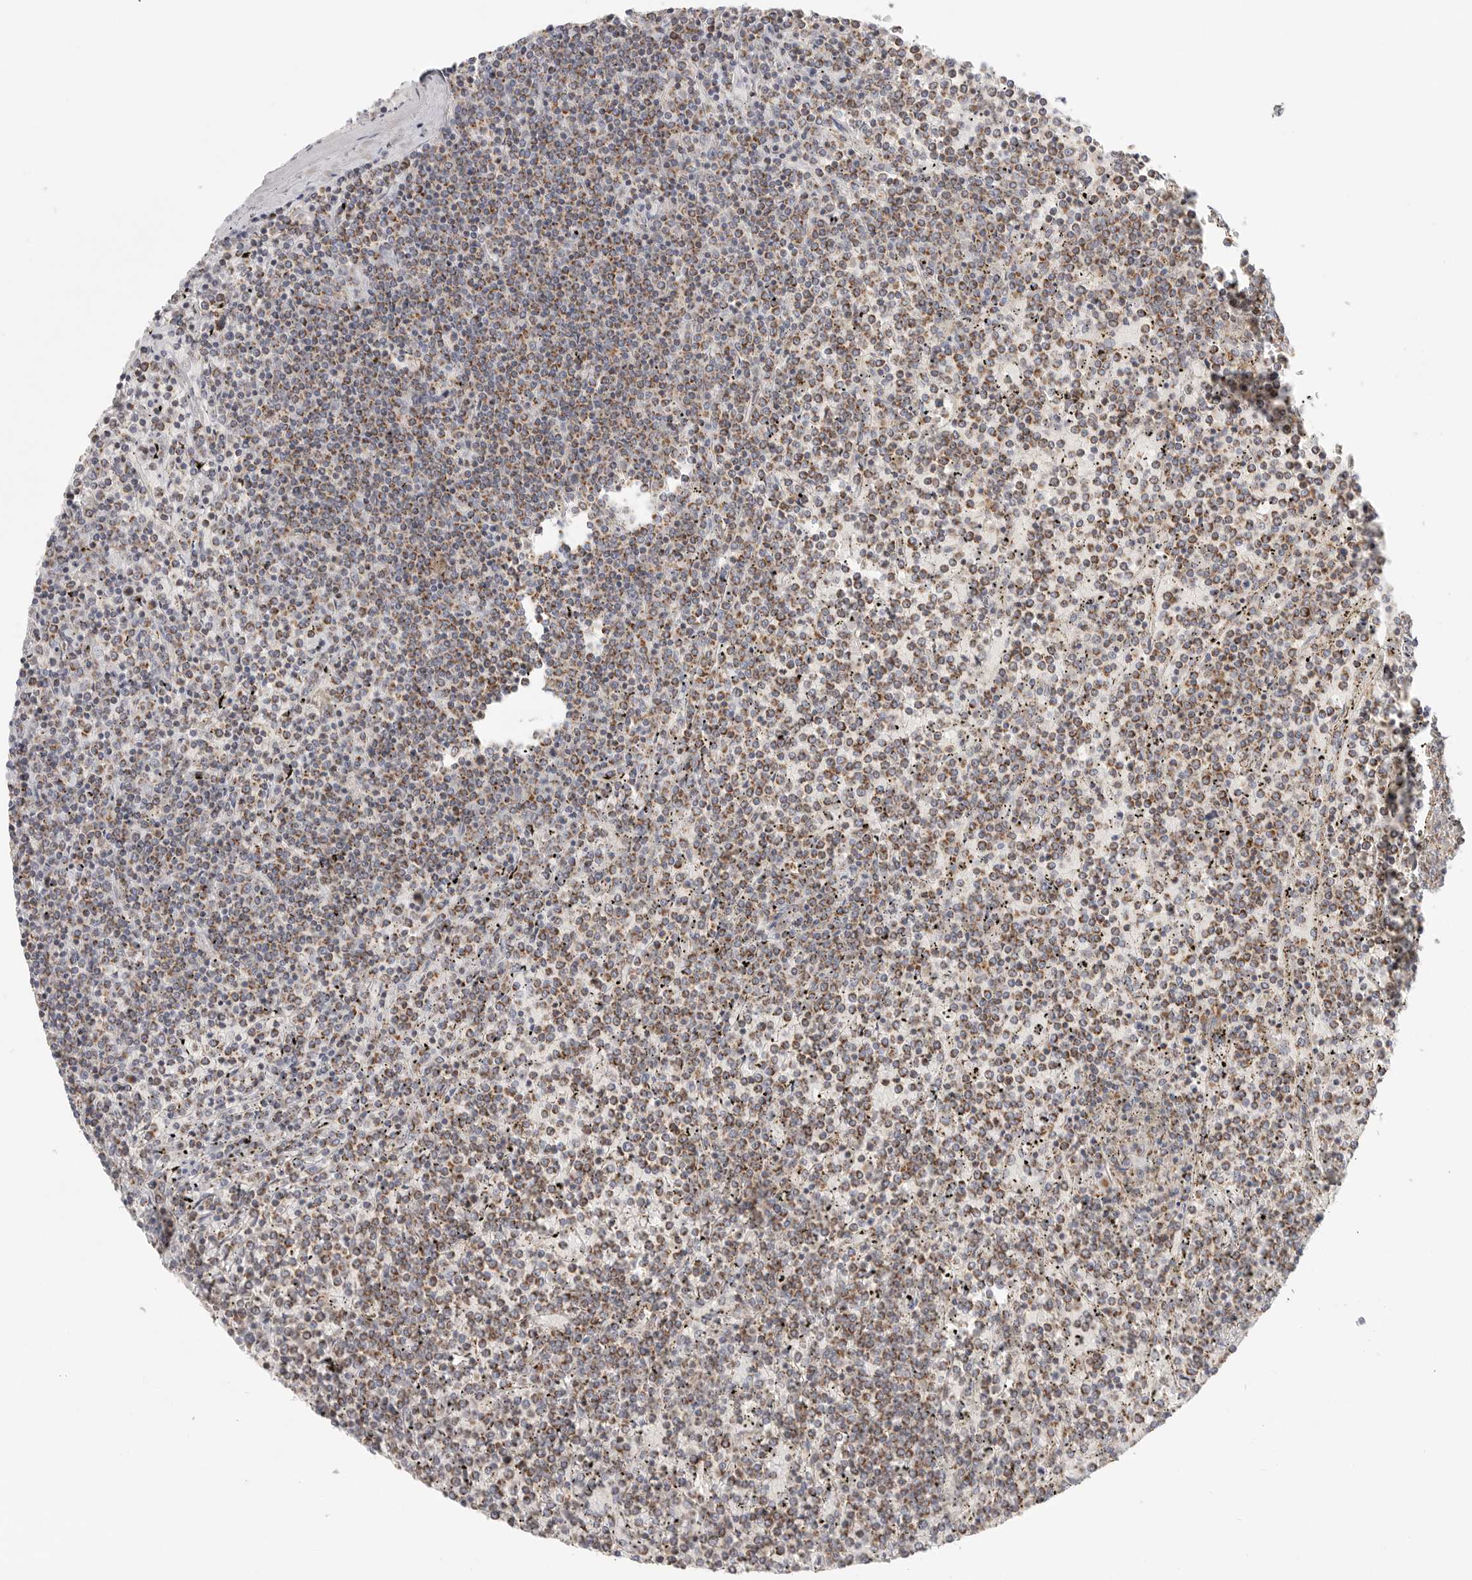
{"staining": {"intensity": "moderate", "quantity": ">75%", "location": "cytoplasmic/membranous"}, "tissue": "lymphoma", "cell_type": "Tumor cells", "image_type": "cancer", "snomed": [{"axis": "morphology", "description": "Malignant lymphoma, non-Hodgkin's type, Low grade"}, {"axis": "topography", "description": "Spleen"}], "caption": "This micrograph demonstrates lymphoma stained with IHC to label a protein in brown. The cytoplasmic/membranous of tumor cells show moderate positivity for the protein. Nuclei are counter-stained blue.", "gene": "SLC25A26", "patient": {"sex": "female", "age": 19}}